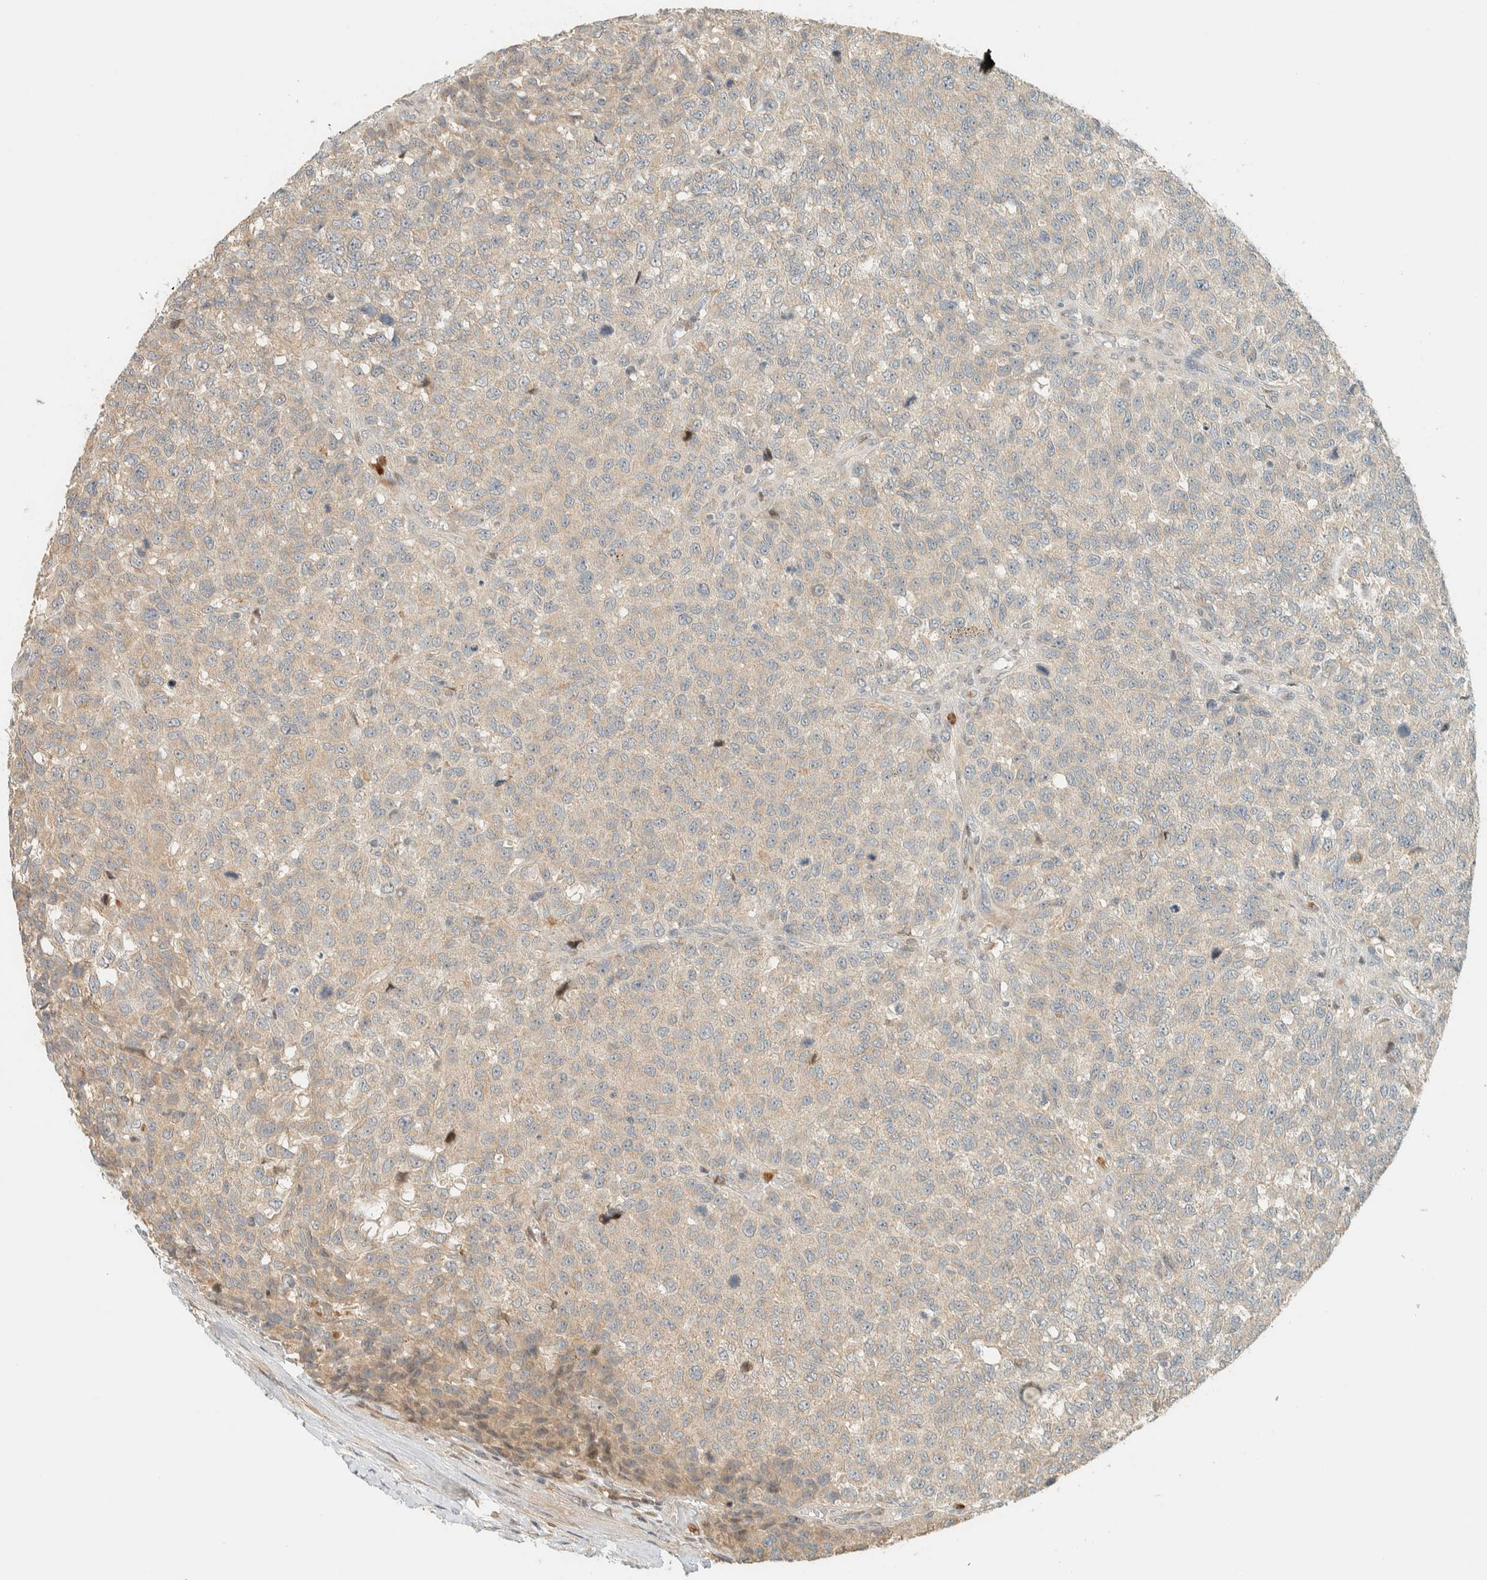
{"staining": {"intensity": "weak", "quantity": "25%-75%", "location": "cytoplasmic/membranous"}, "tissue": "testis cancer", "cell_type": "Tumor cells", "image_type": "cancer", "snomed": [{"axis": "morphology", "description": "Seminoma, NOS"}, {"axis": "topography", "description": "Testis"}], "caption": "Immunohistochemical staining of testis cancer reveals weak cytoplasmic/membranous protein staining in about 25%-75% of tumor cells. The staining was performed using DAB (3,3'-diaminobenzidine) to visualize the protein expression in brown, while the nuclei were stained in blue with hematoxylin (Magnification: 20x).", "gene": "CCDC171", "patient": {"sex": "male", "age": 59}}